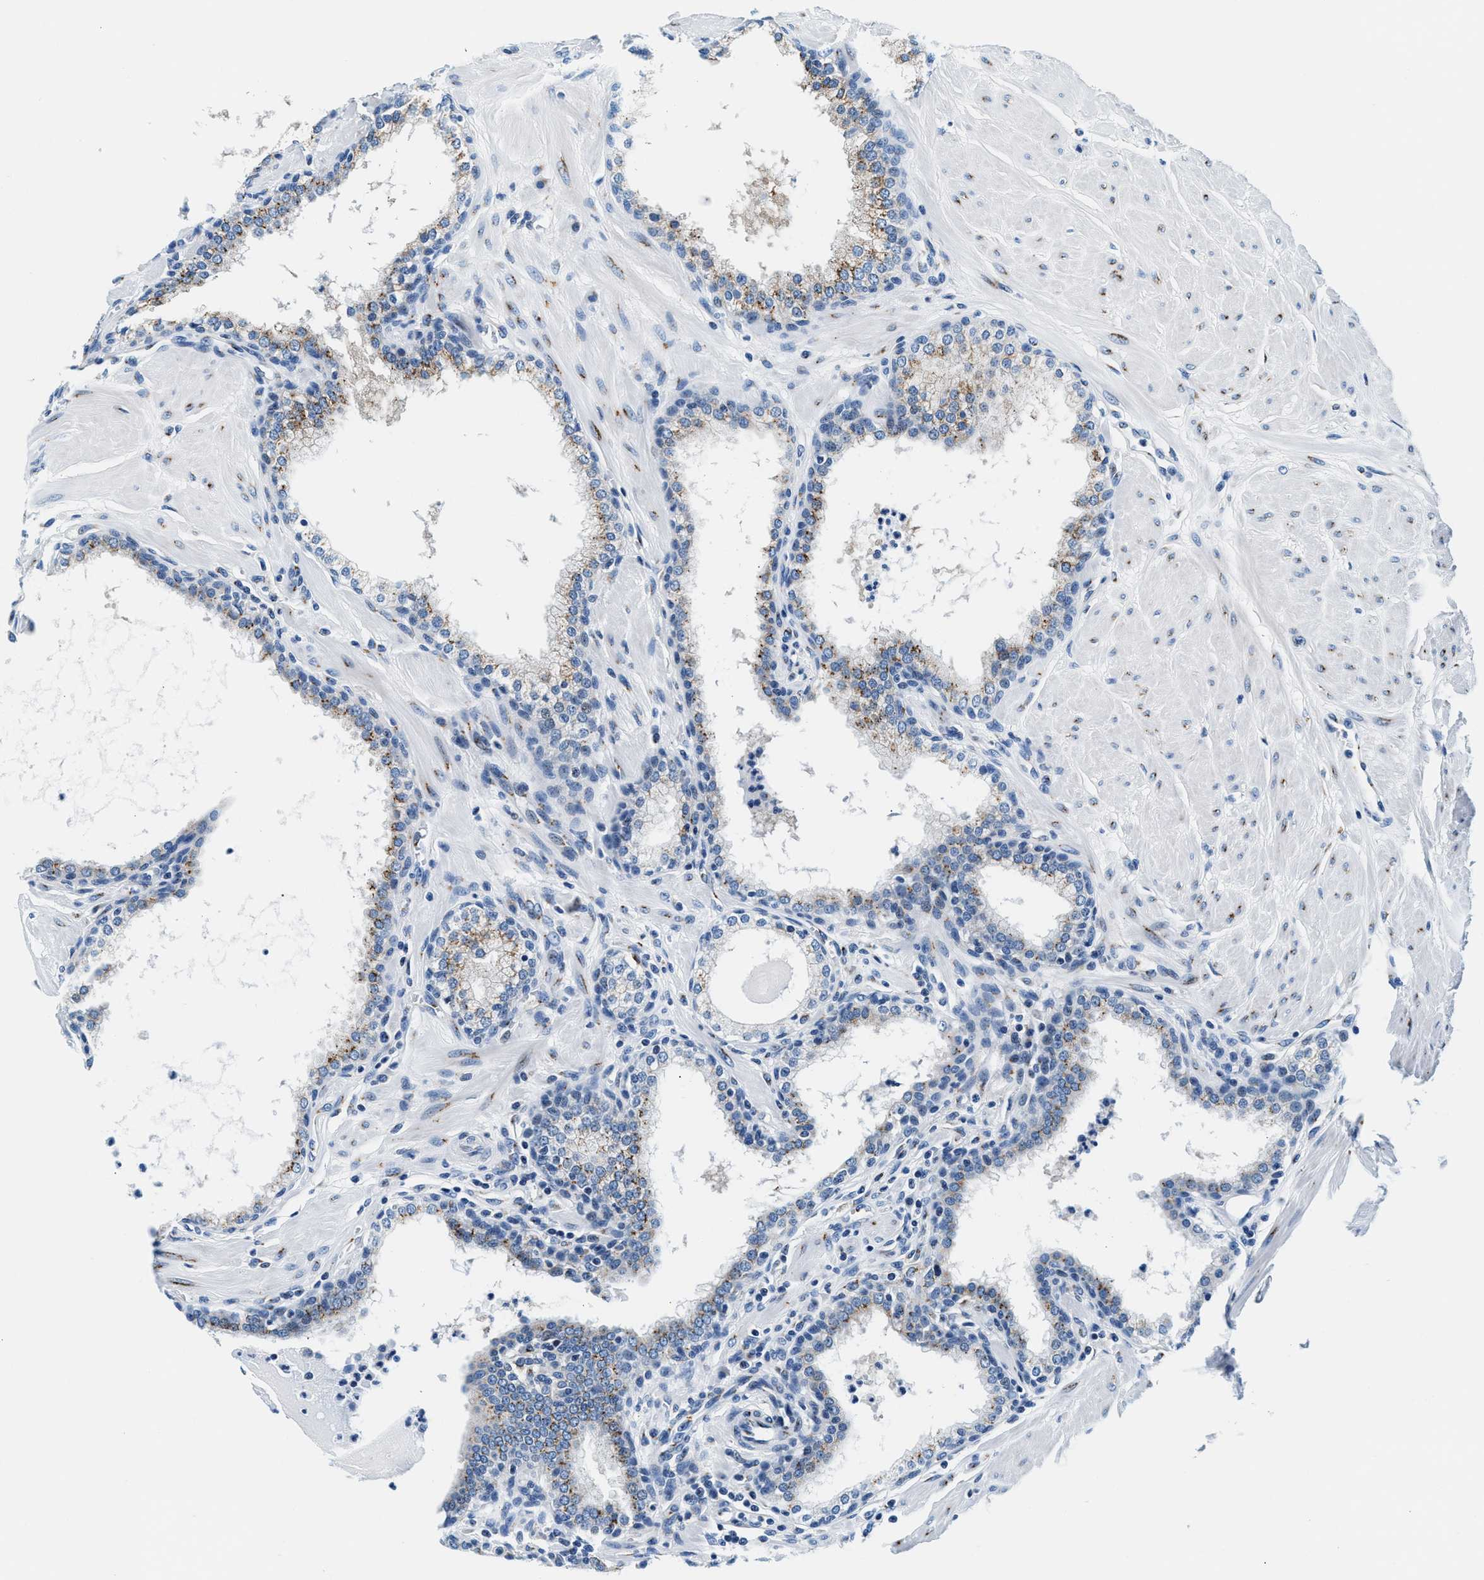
{"staining": {"intensity": "moderate", "quantity": "25%-75%", "location": "cytoplasmic/membranous"}, "tissue": "prostate", "cell_type": "Glandular cells", "image_type": "normal", "snomed": [{"axis": "morphology", "description": "Normal tissue, NOS"}, {"axis": "topography", "description": "Prostate"}], "caption": "Prostate was stained to show a protein in brown. There is medium levels of moderate cytoplasmic/membranous staining in about 25%-75% of glandular cells. The staining was performed using DAB, with brown indicating positive protein expression. Nuclei are stained blue with hematoxylin.", "gene": "VPS53", "patient": {"sex": "male", "age": 51}}